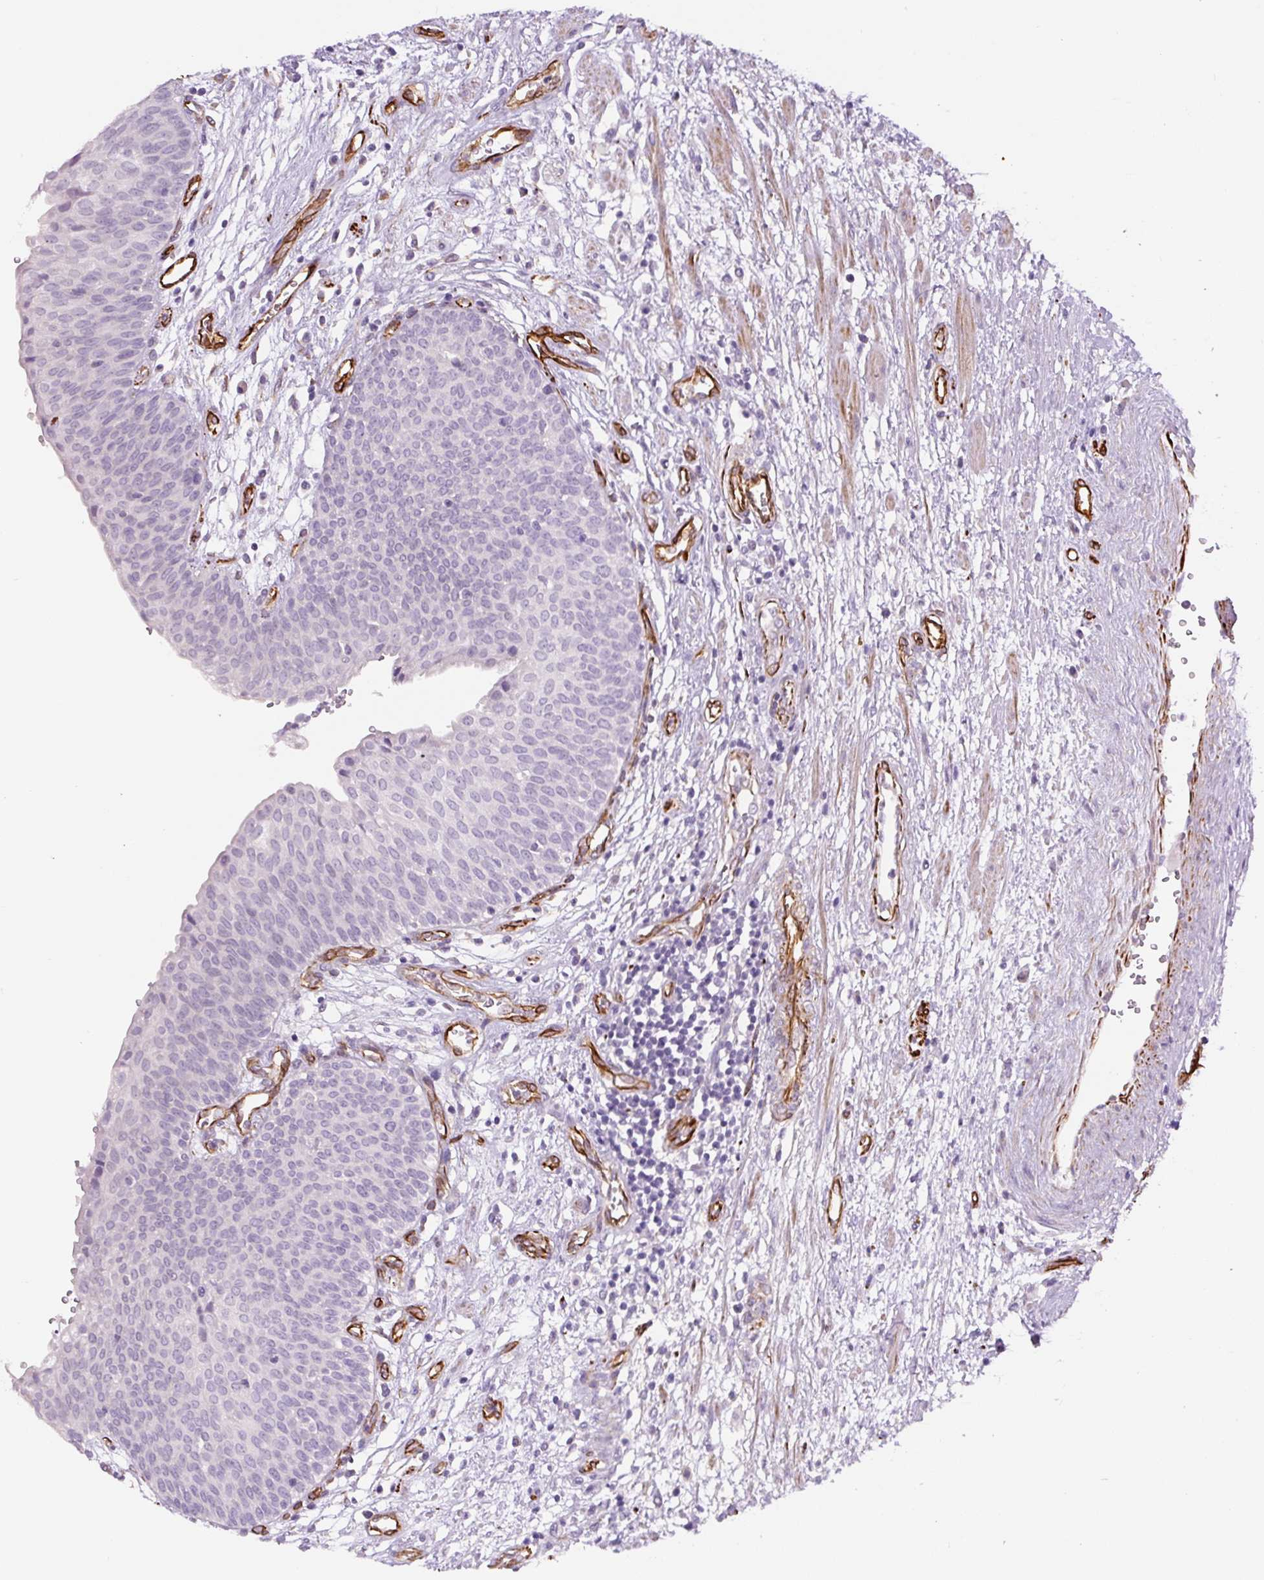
{"staining": {"intensity": "negative", "quantity": "none", "location": "none"}, "tissue": "urinary bladder", "cell_type": "Urothelial cells", "image_type": "normal", "snomed": [{"axis": "morphology", "description": "Normal tissue, NOS"}, {"axis": "topography", "description": "Urinary bladder"}], "caption": "Urinary bladder stained for a protein using immunohistochemistry exhibits no expression urothelial cells.", "gene": "NES", "patient": {"sex": "male", "age": 55}}